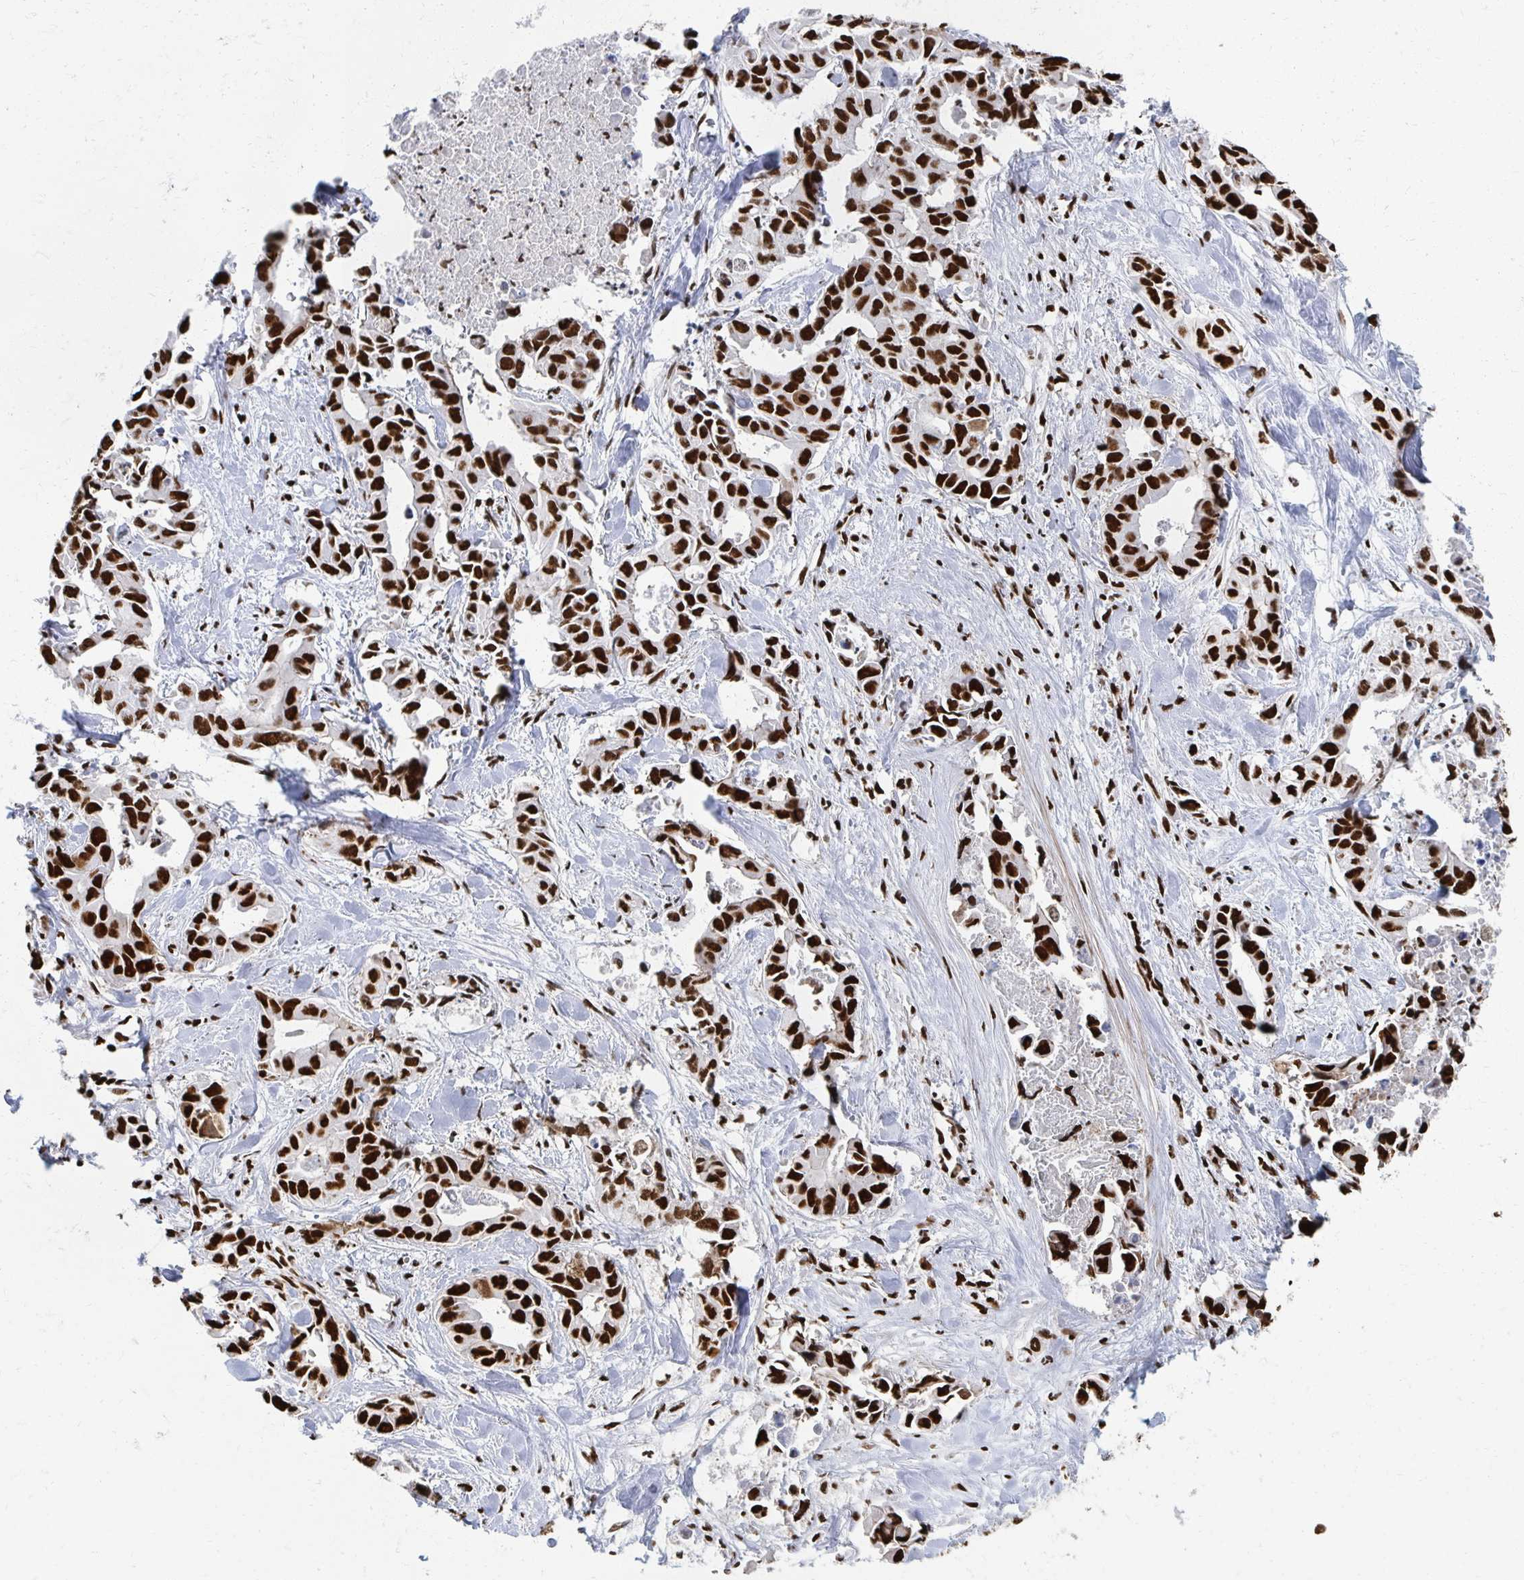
{"staining": {"intensity": "strong", "quantity": ">75%", "location": "nuclear"}, "tissue": "lung cancer", "cell_type": "Tumor cells", "image_type": "cancer", "snomed": [{"axis": "morphology", "description": "Adenocarcinoma, NOS"}, {"axis": "topography", "description": "Lung"}], "caption": "About >75% of tumor cells in human lung cancer (adenocarcinoma) exhibit strong nuclear protein expression as visualized by brown immunohistochemical staining.", "gene": "RBBP7", "patient": {"sex": "male", "age": 64}}